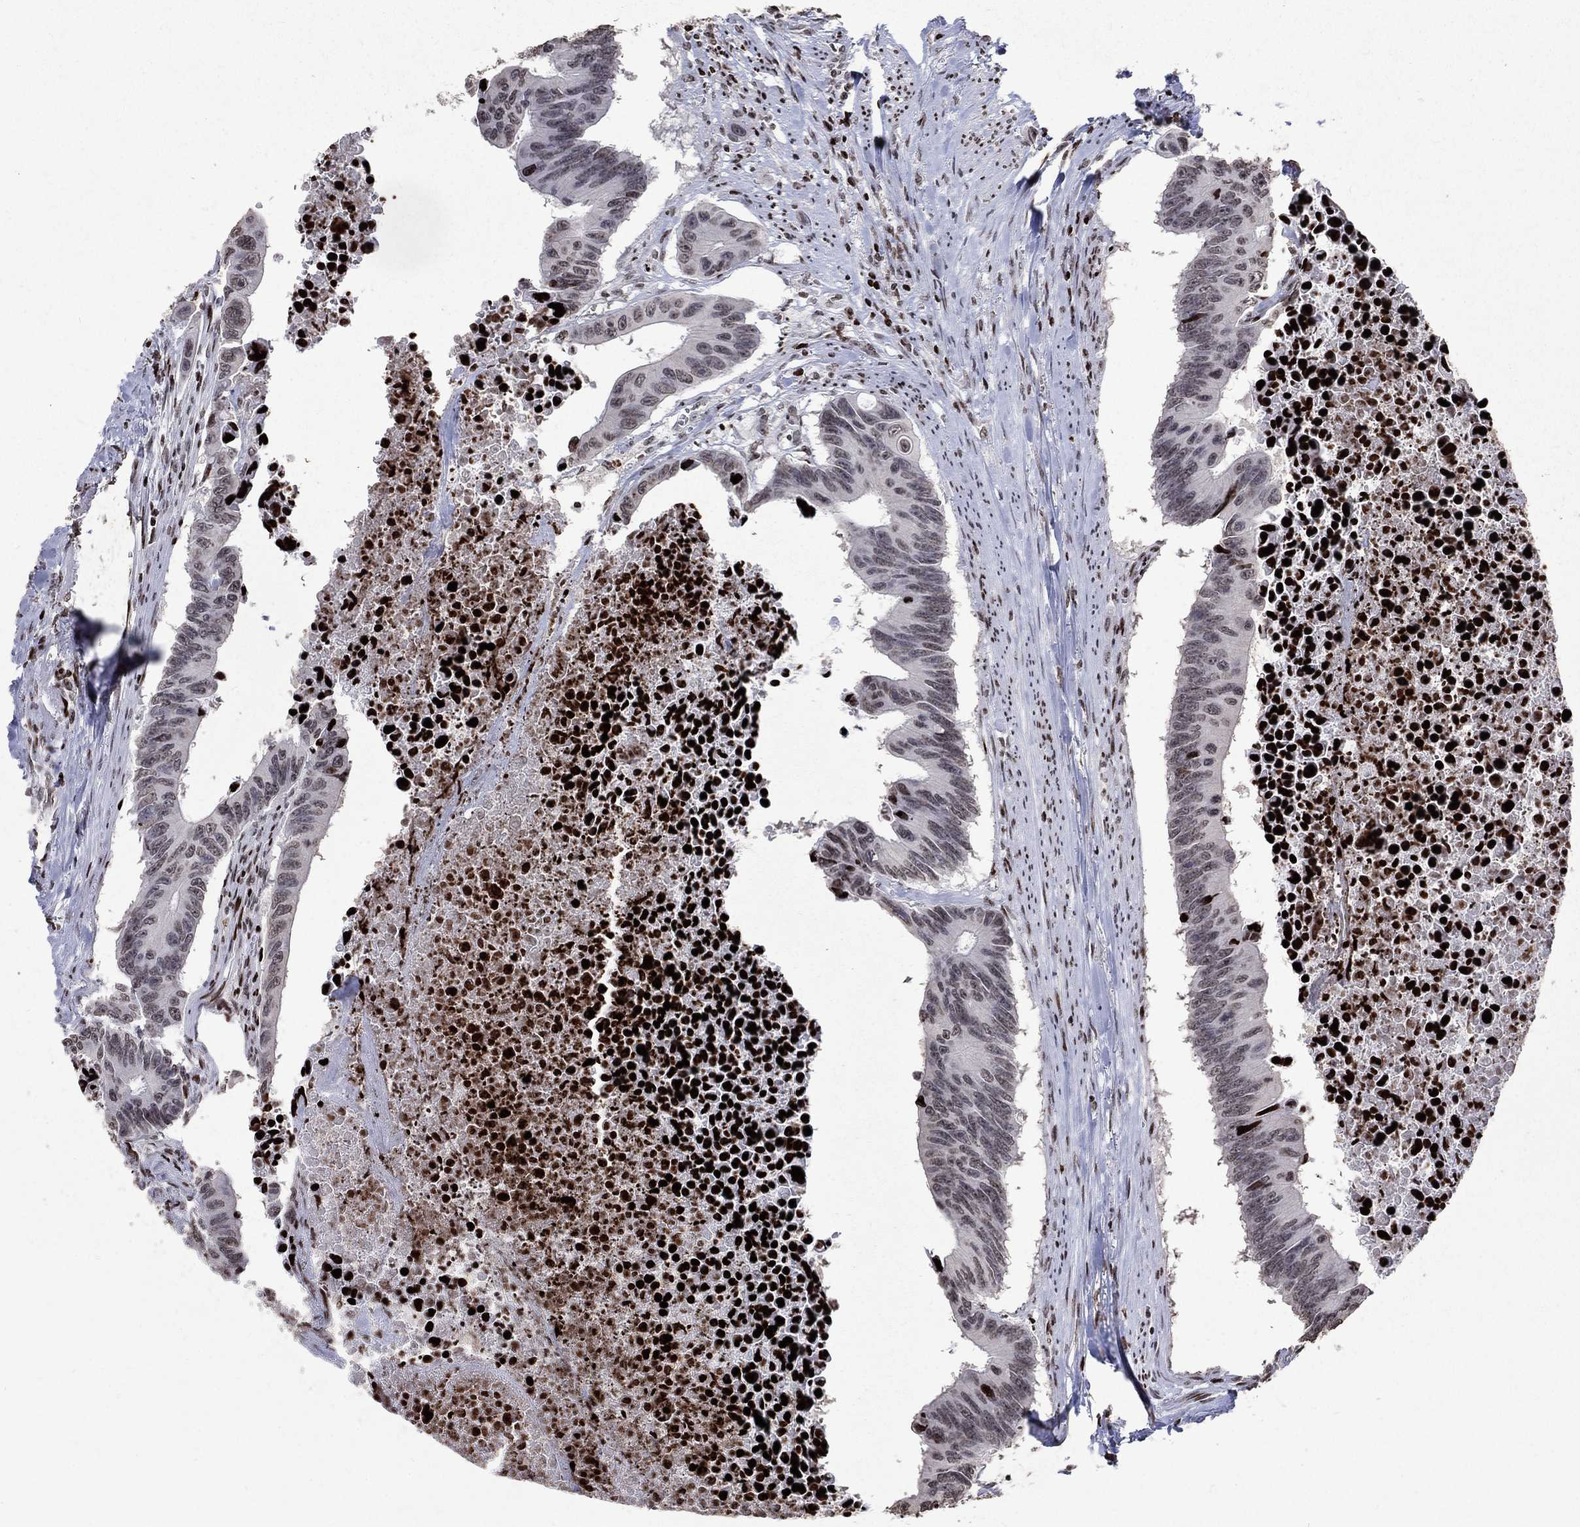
{"staining": {"intensity": "negative", "quantity": "none", "location": "none"}, "tissue": "colorectal cancer", "cell_type": "Tumor cells", "image_type": "cancer", "snomed": [{"axis": "morphology", "description": "Adenocarcinoma, NOS"}, {"axis": "topography", "description": "Colon"}], "caption": "Tumor cells are negative for protein expression in human adenocarcinoma (colorectal). Nuclei are stained in blue.", "gene": "SRSF3", "patient": {"sex": "female", "age": 87}}